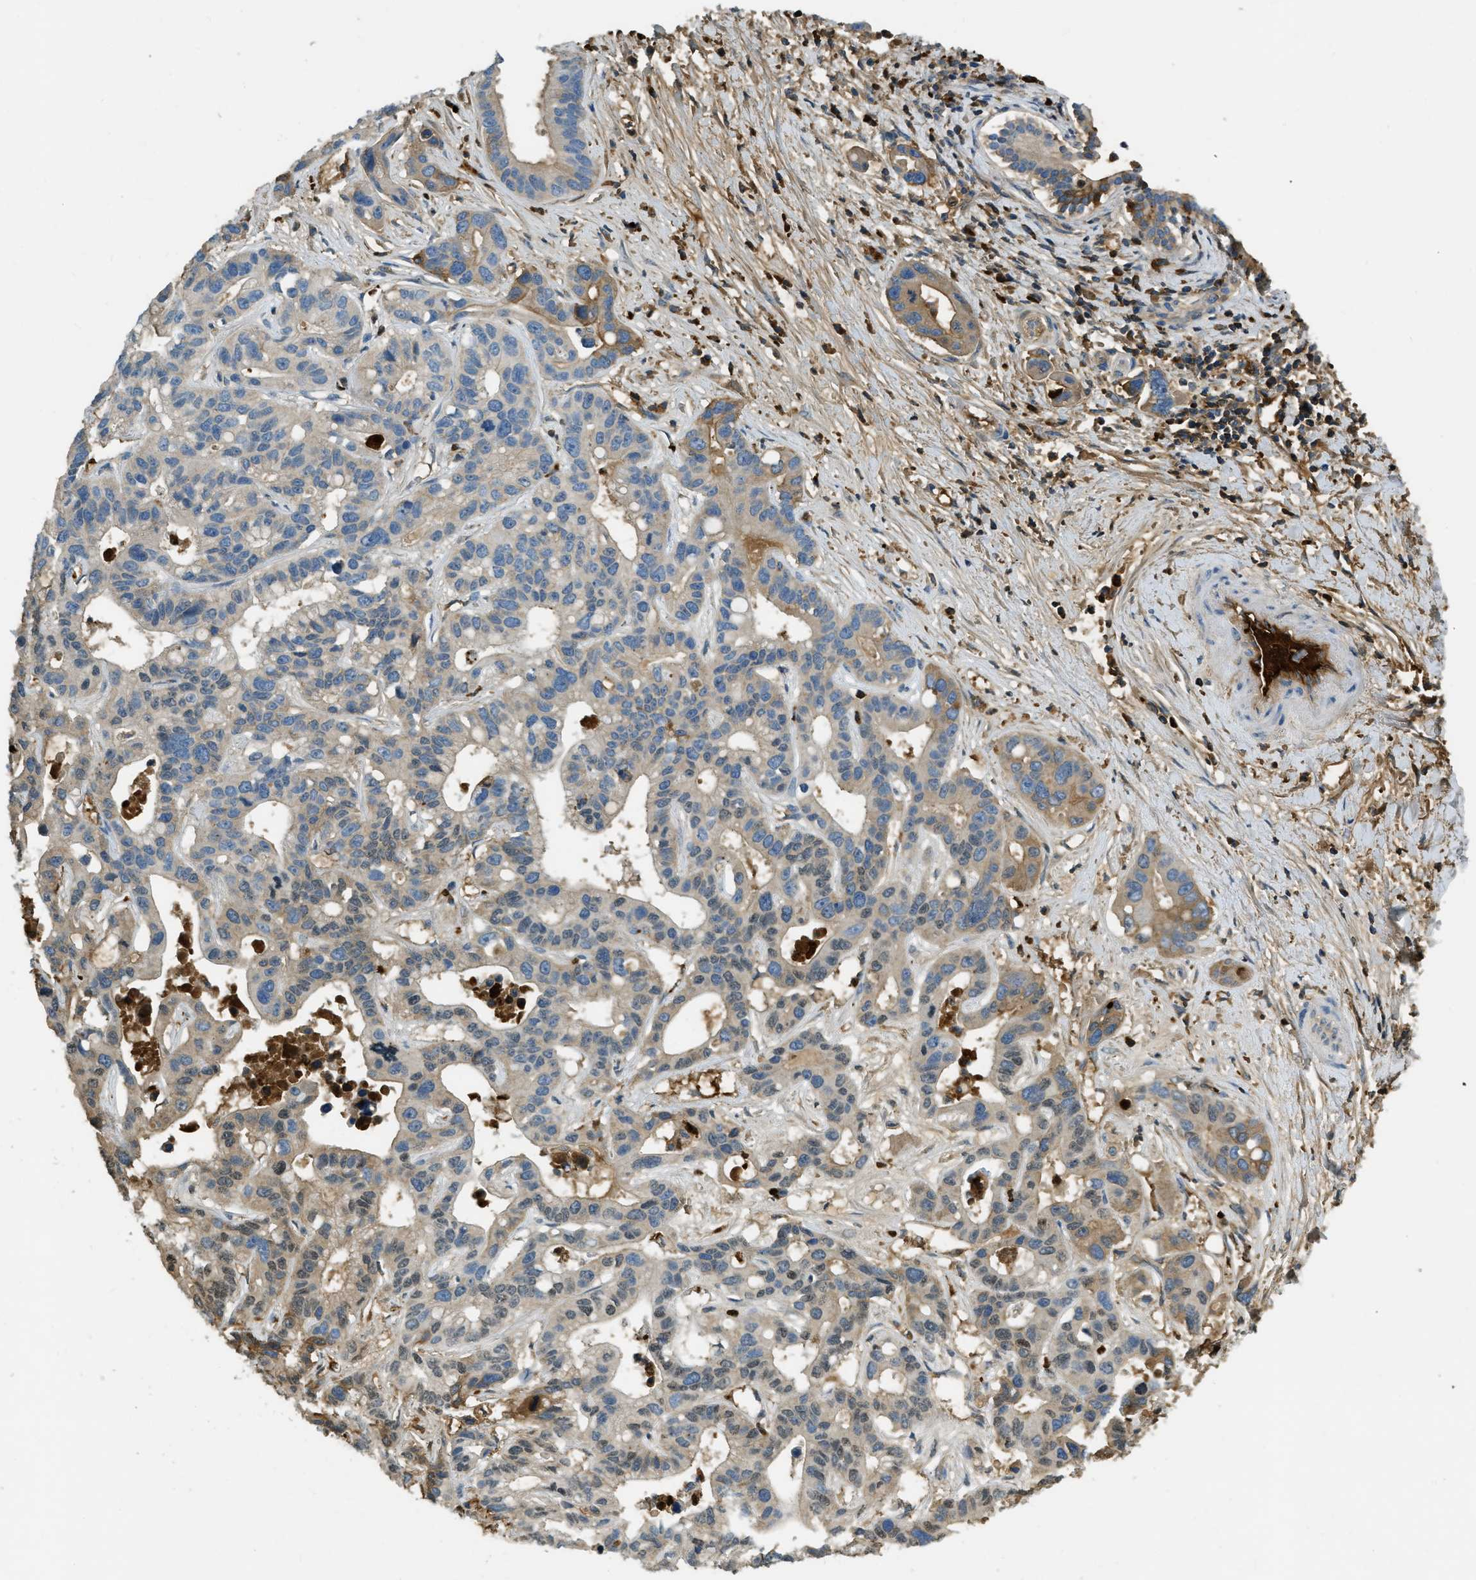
{"staining": {"intensity": "moderate", "quantity": "<25%", "location": "cytoplasmic/membranous,nuclear"}, "tissue": "liver cancer", "cell_type": "Tumor cells", "image_type": "cancer", "snomed": [{"axis": "morphology", "description": "Cholangiocarcinoma"}, {"axis": "topography", "description": "Liver"}], "caption": "Immunohistochemistry micrograph of human cholangiocarcinoma (liver) stained for a protein (brown), which demonstrates low levels of moderate cytoplasmic/membranous and nuclear positivity in about <25% of tumor cells.", "gene": "PRTN3", "patient": {"sex": "female", "age": 65}}